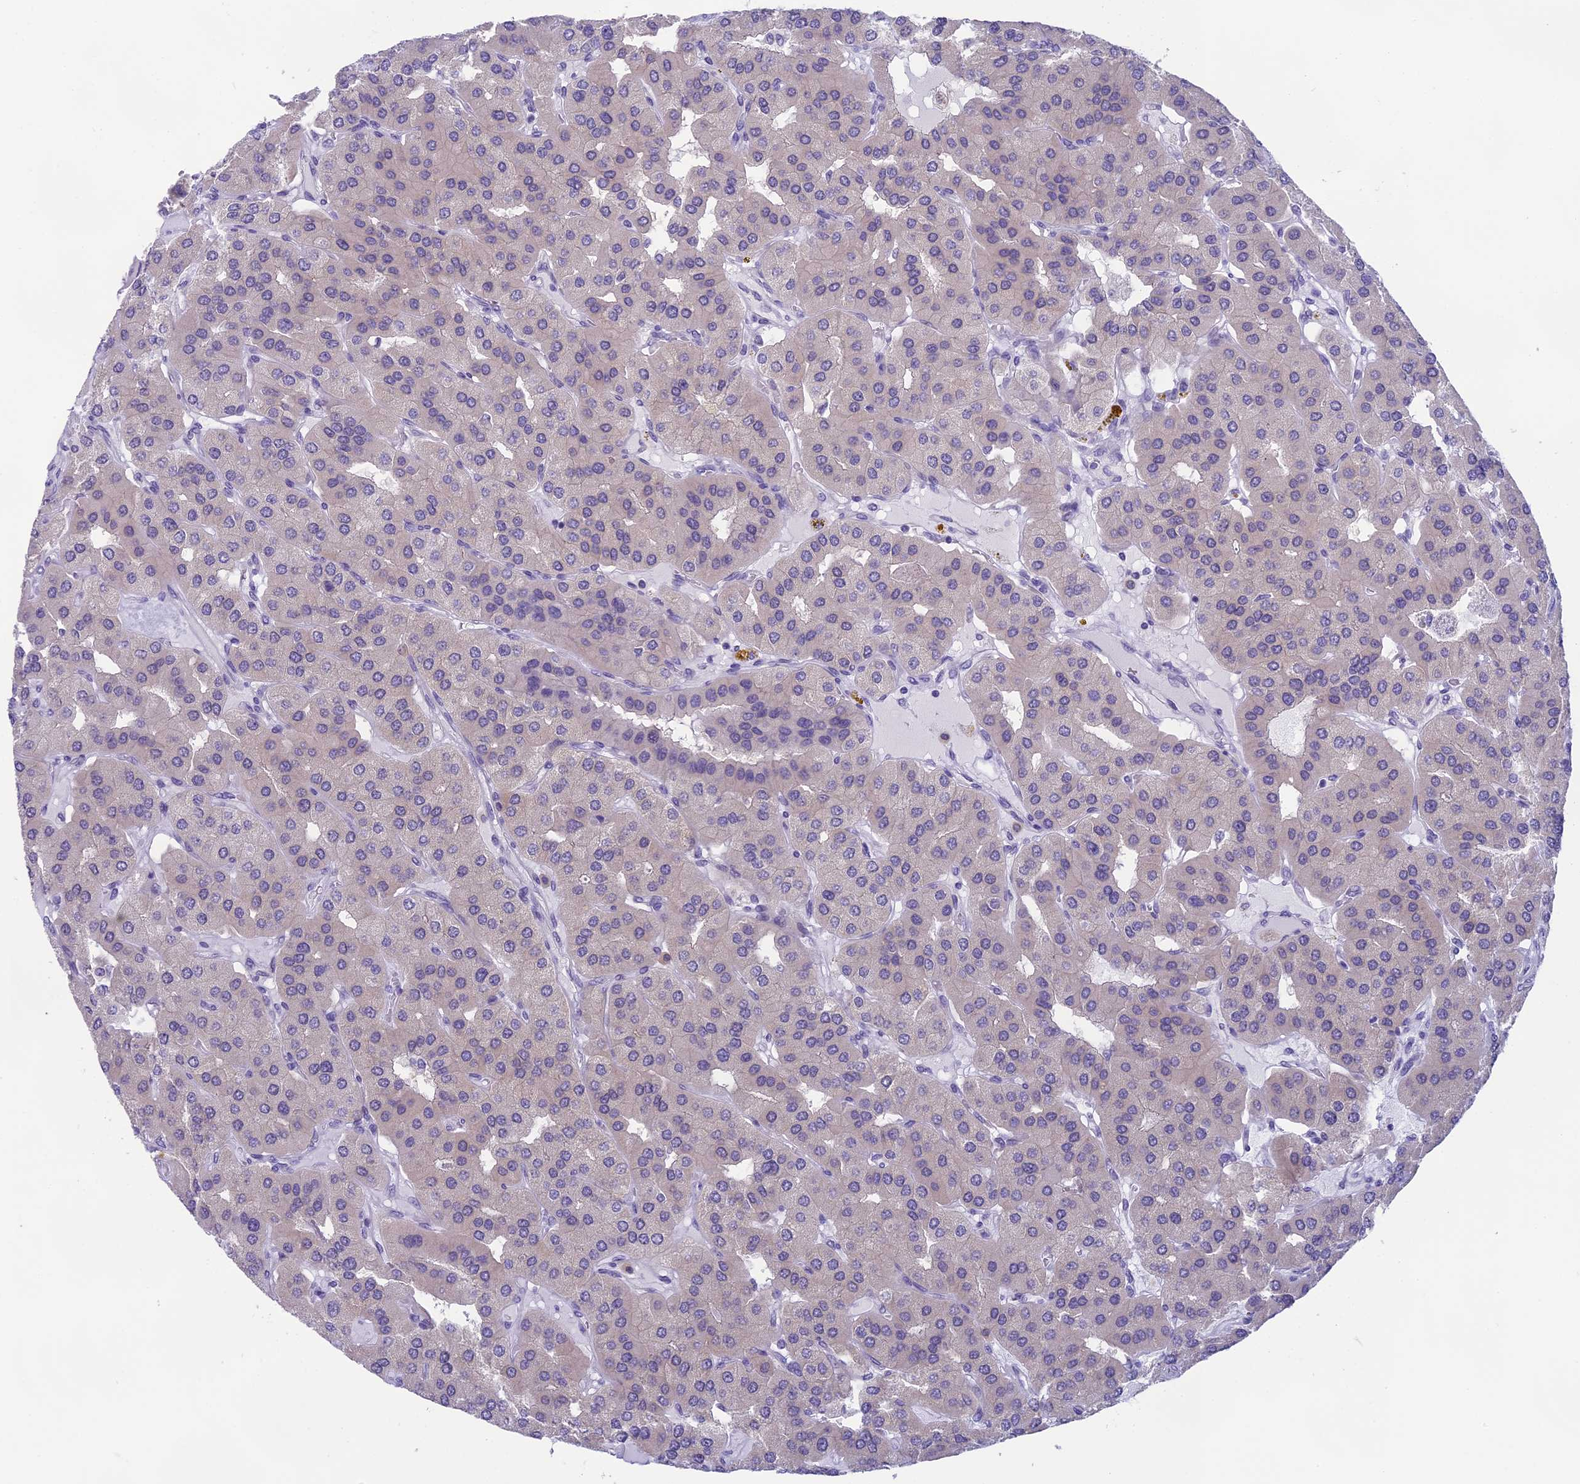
{"staining": {"intensity": "negative", "quantity": "none", "location": "none"}, "tissue": "parathyroid gland", "cell_type": "Glandular cells", "image_type": "normal", "snomed": [{"axis": "morphology", "description": "Normal tissue, NOS"}, {"axis": "morphology", "description": "Adenoma, NOS"}, {"axis": "topography", "description": "Parathyroid gland"}], "caption": "Glandular cells show no significant expression in unremarkable parathyroid gland.", "gene": "ARHGEF37", "patient": {"sex": "female", "age": 86}}